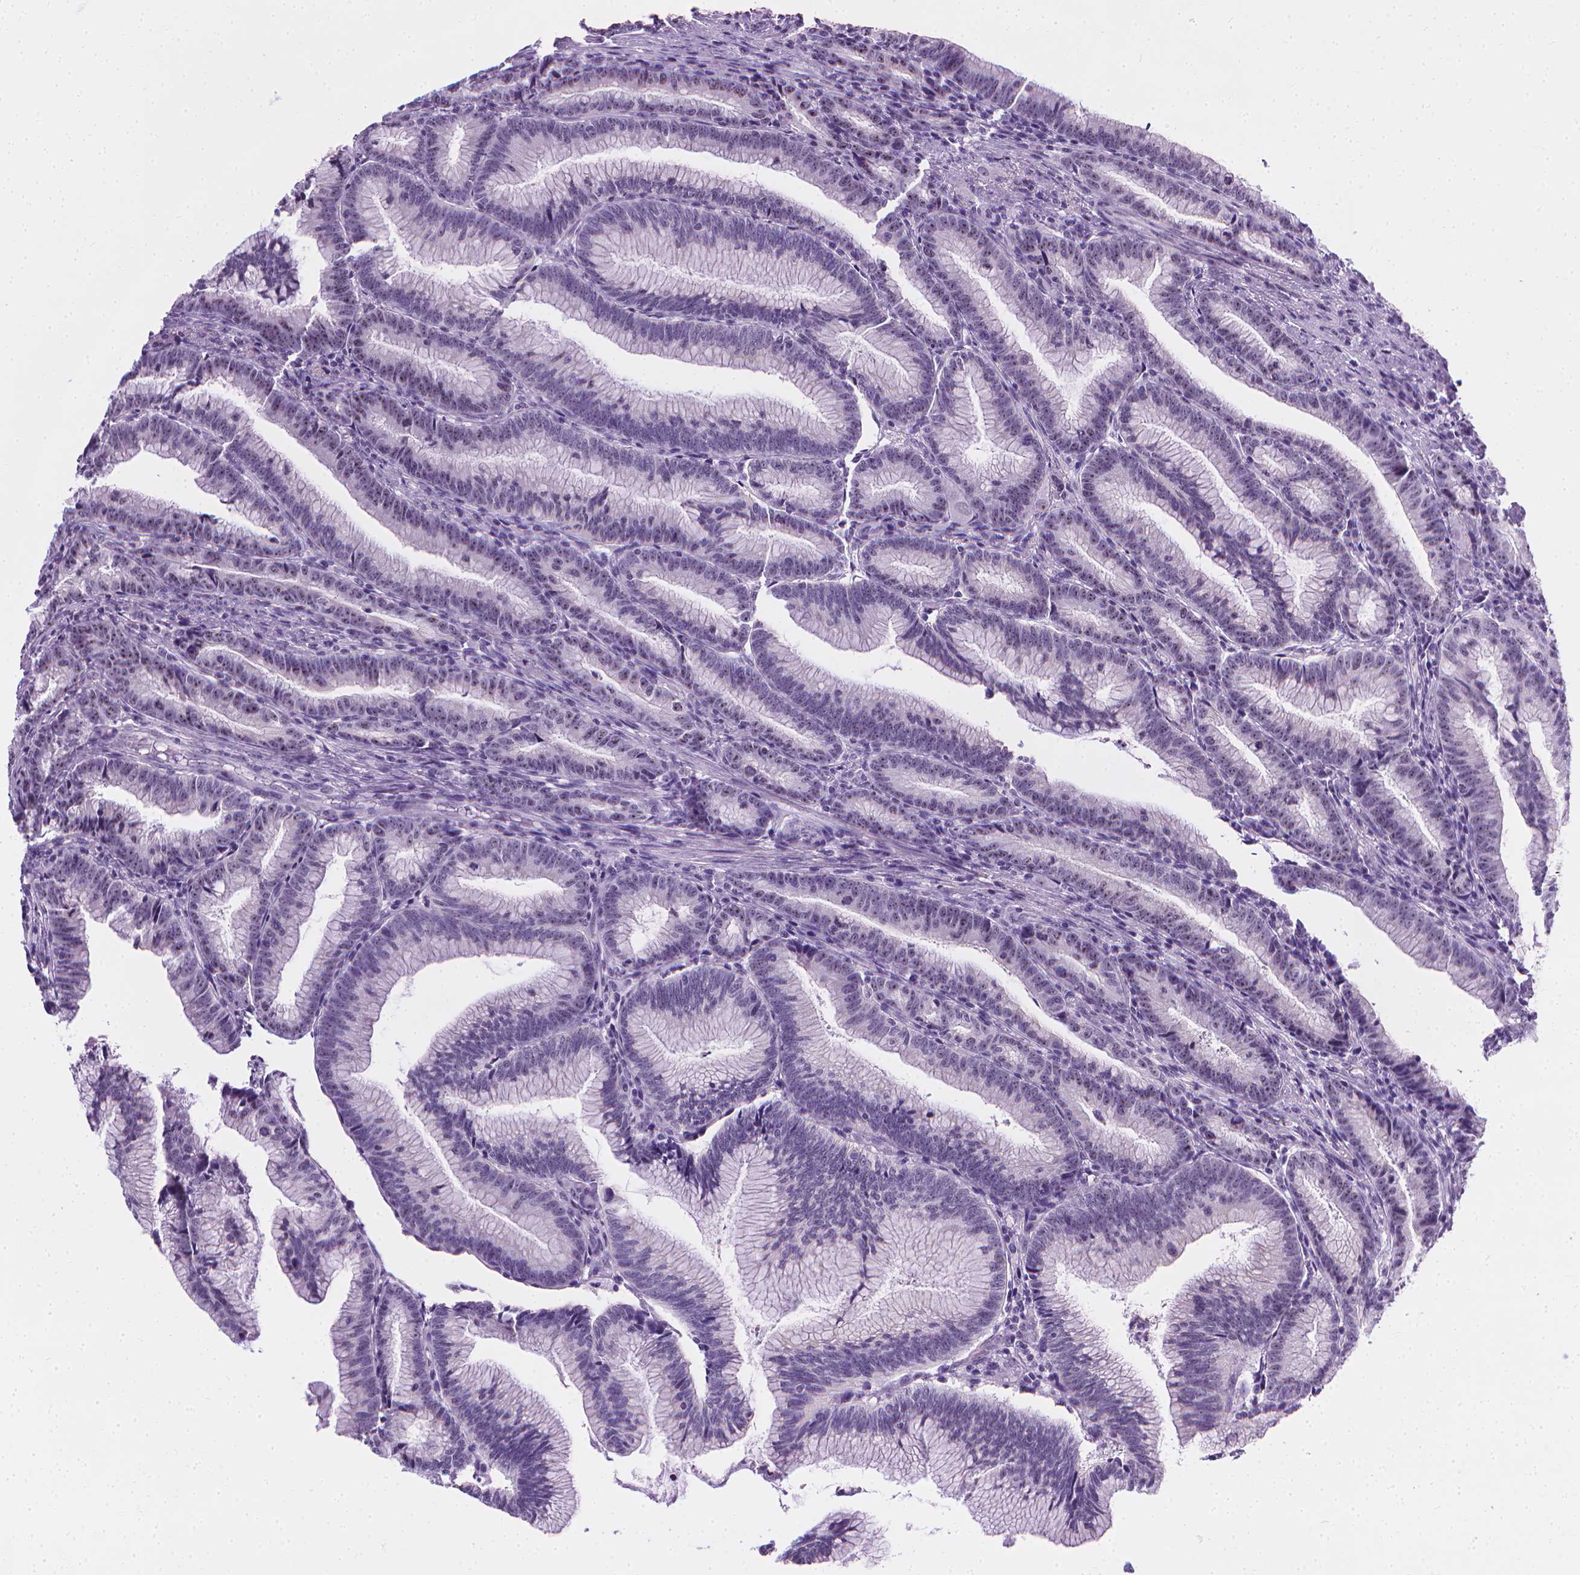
{"staining": {"intensity": "weak", "quantity": "25%-75%", "location": "nuclear"}, "tissue": "colorectal cancer", "cell_type": "Tumor cells", "image_type": "cancer", "snomed": [{"axis": "morphology", "description": "Adenocarcinoma, NOS"}, {"axis": "topography", "description": "Colon"}], "caption": "IHC staining of adenocarcinoma (colorectal), which reveals low levels of weak nuclear expression in about 25%-75% of tumor cells indicating weak nuclear protein staining. The staining was performed using DAB (brown) for protein detection and nuclei were counterstained in hematoxylin (blue).", "gene": "NOL7", "patient": {"sex": "female", "age": 78}}